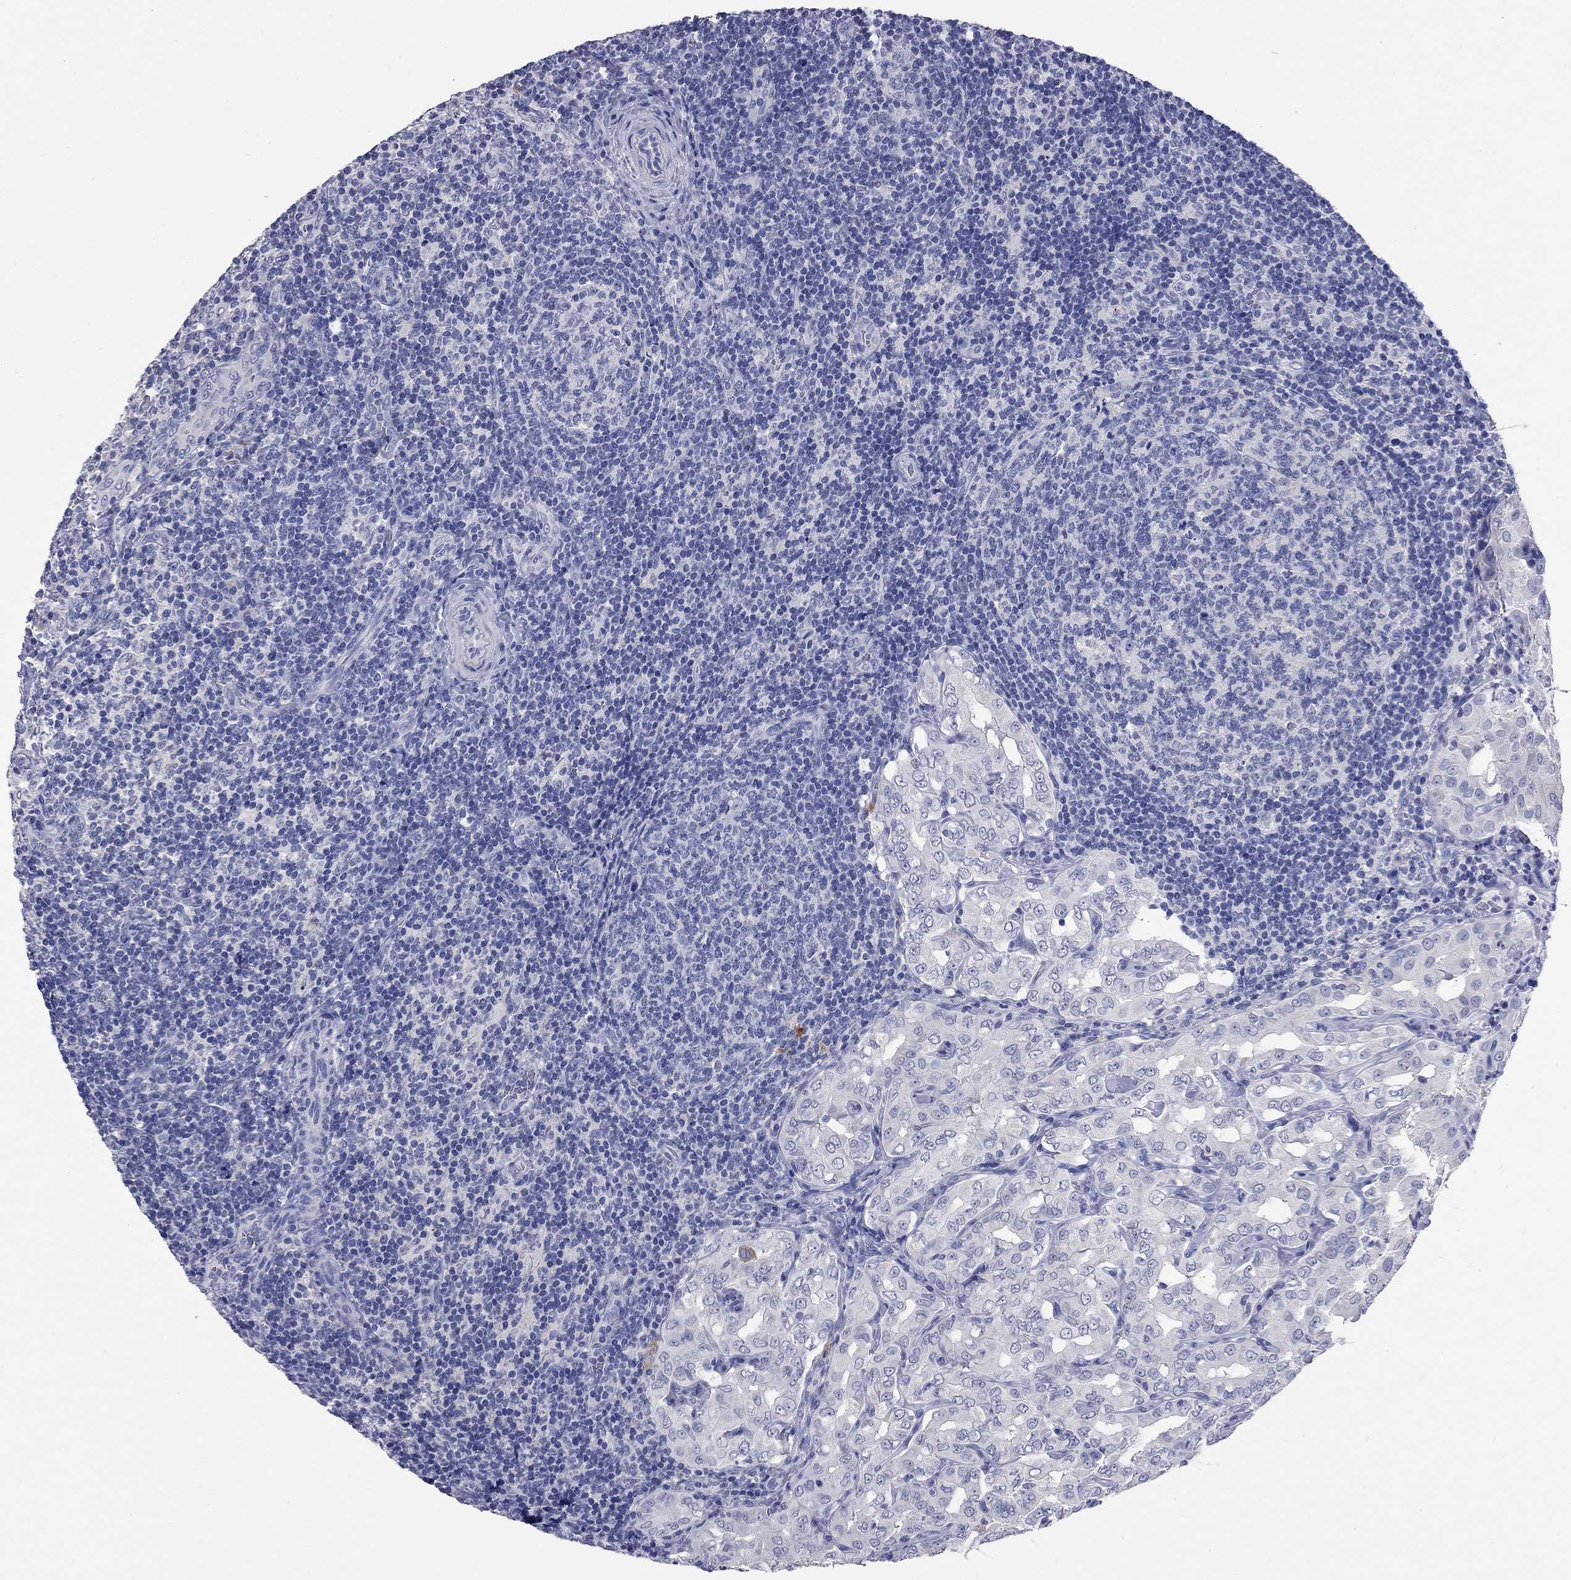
{"staining": {"intensity": "negative", "quantity": "none", "location": "none"}, "tissue": "thyroid cancer", "cell_type": "Tumor cells", "image_type": "cancer", "snomed": [{"axis": "morphology", "description": "Papillary adenocarcinoma, NOS"}, {"axis": "topography", "description": "Thyroid gland"}], "caption": "This is an IHC micrograph of papillary adenocarcinoma (thyroid). There is no staining in tumor cells.", "gene": "FAM221B", "patient": {"sex": "male", "age": 61}}